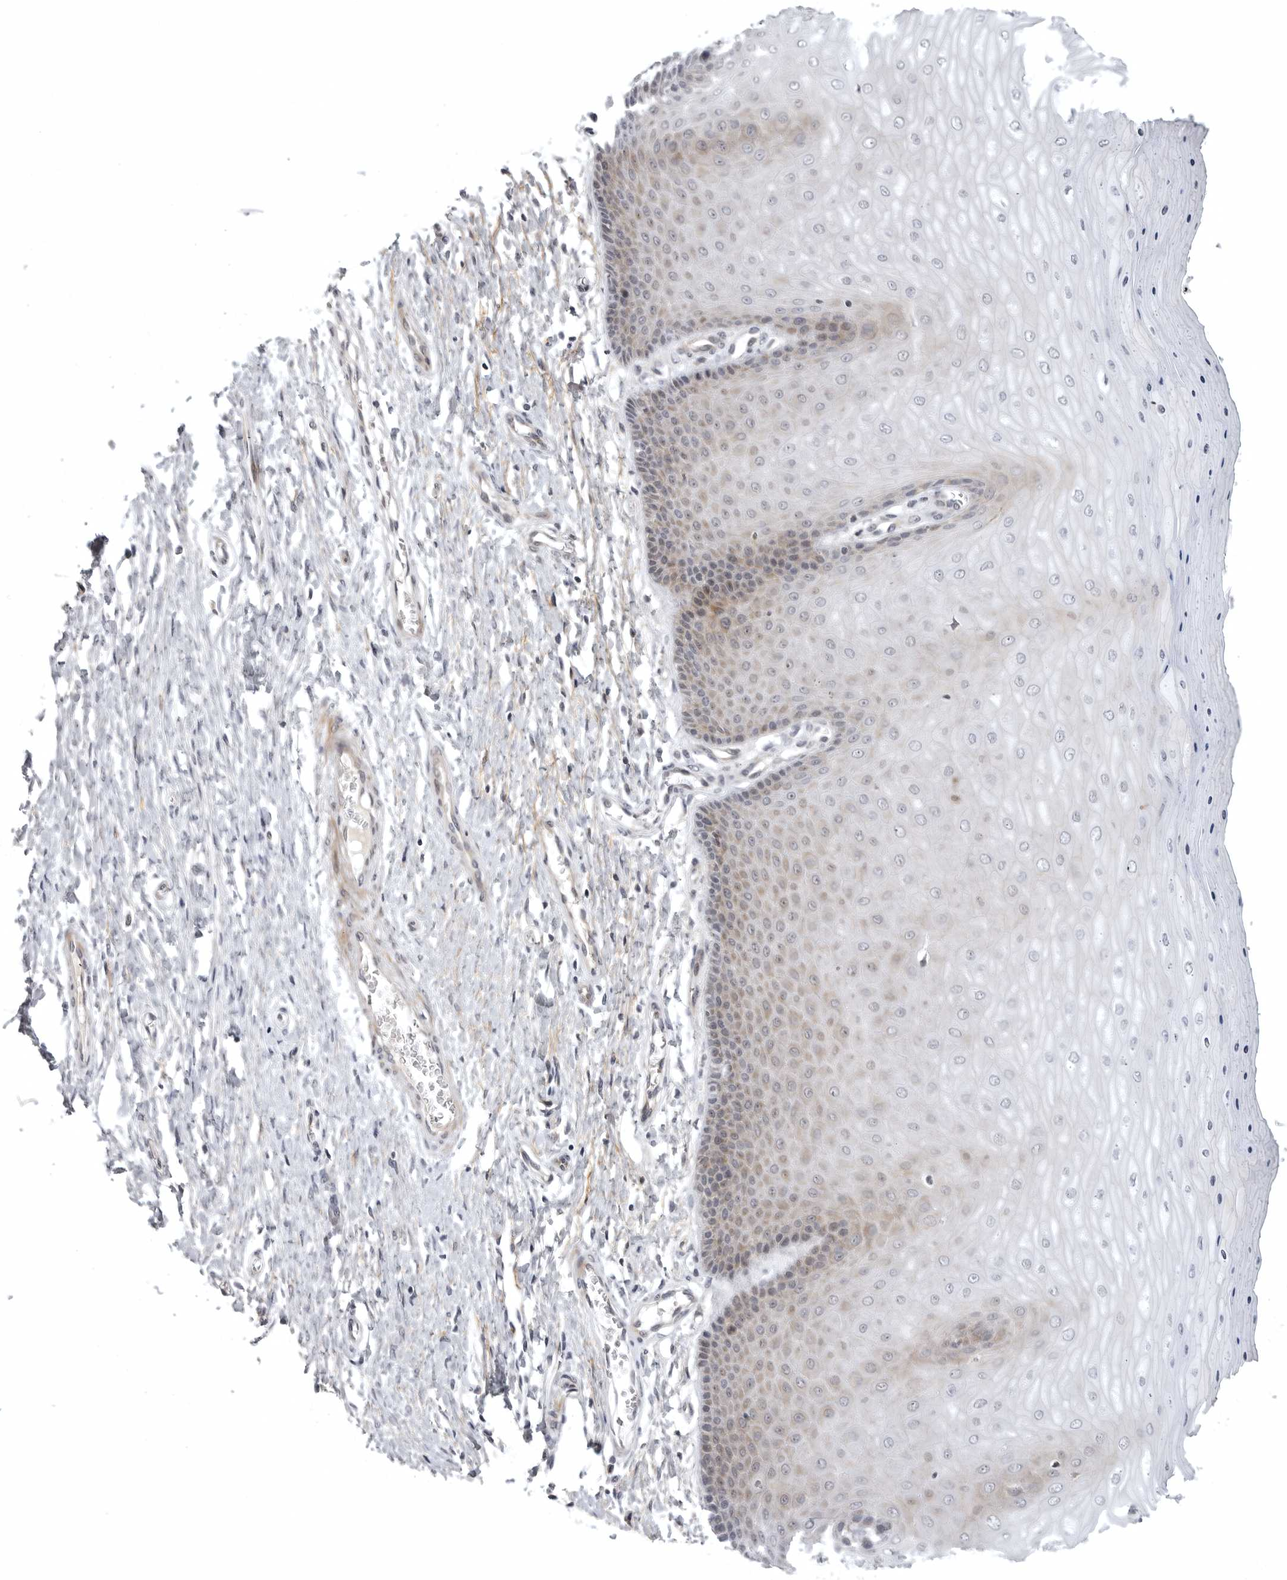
{"staining": {"intensity": "moderate", "quantity": "<25%", "location": "cytoplasmic/membranous"}, "tissue": "cervix", "cell_type": "Glandular cells", "image_type": "normal", "snomed": [{"axis": "morphology", "description": "Normal tissue, NOS"}, {"axis": "topography", "description": "Cervix"}], "caption": "This is an image of immunohistochemistry (IHC) staining of unremarkable cervix, which shows moderate expression in the cytoplasmic/membranous of glandular cells.", "gene": "CD300LD", "patient": {"sex": "female", "age": 55}}